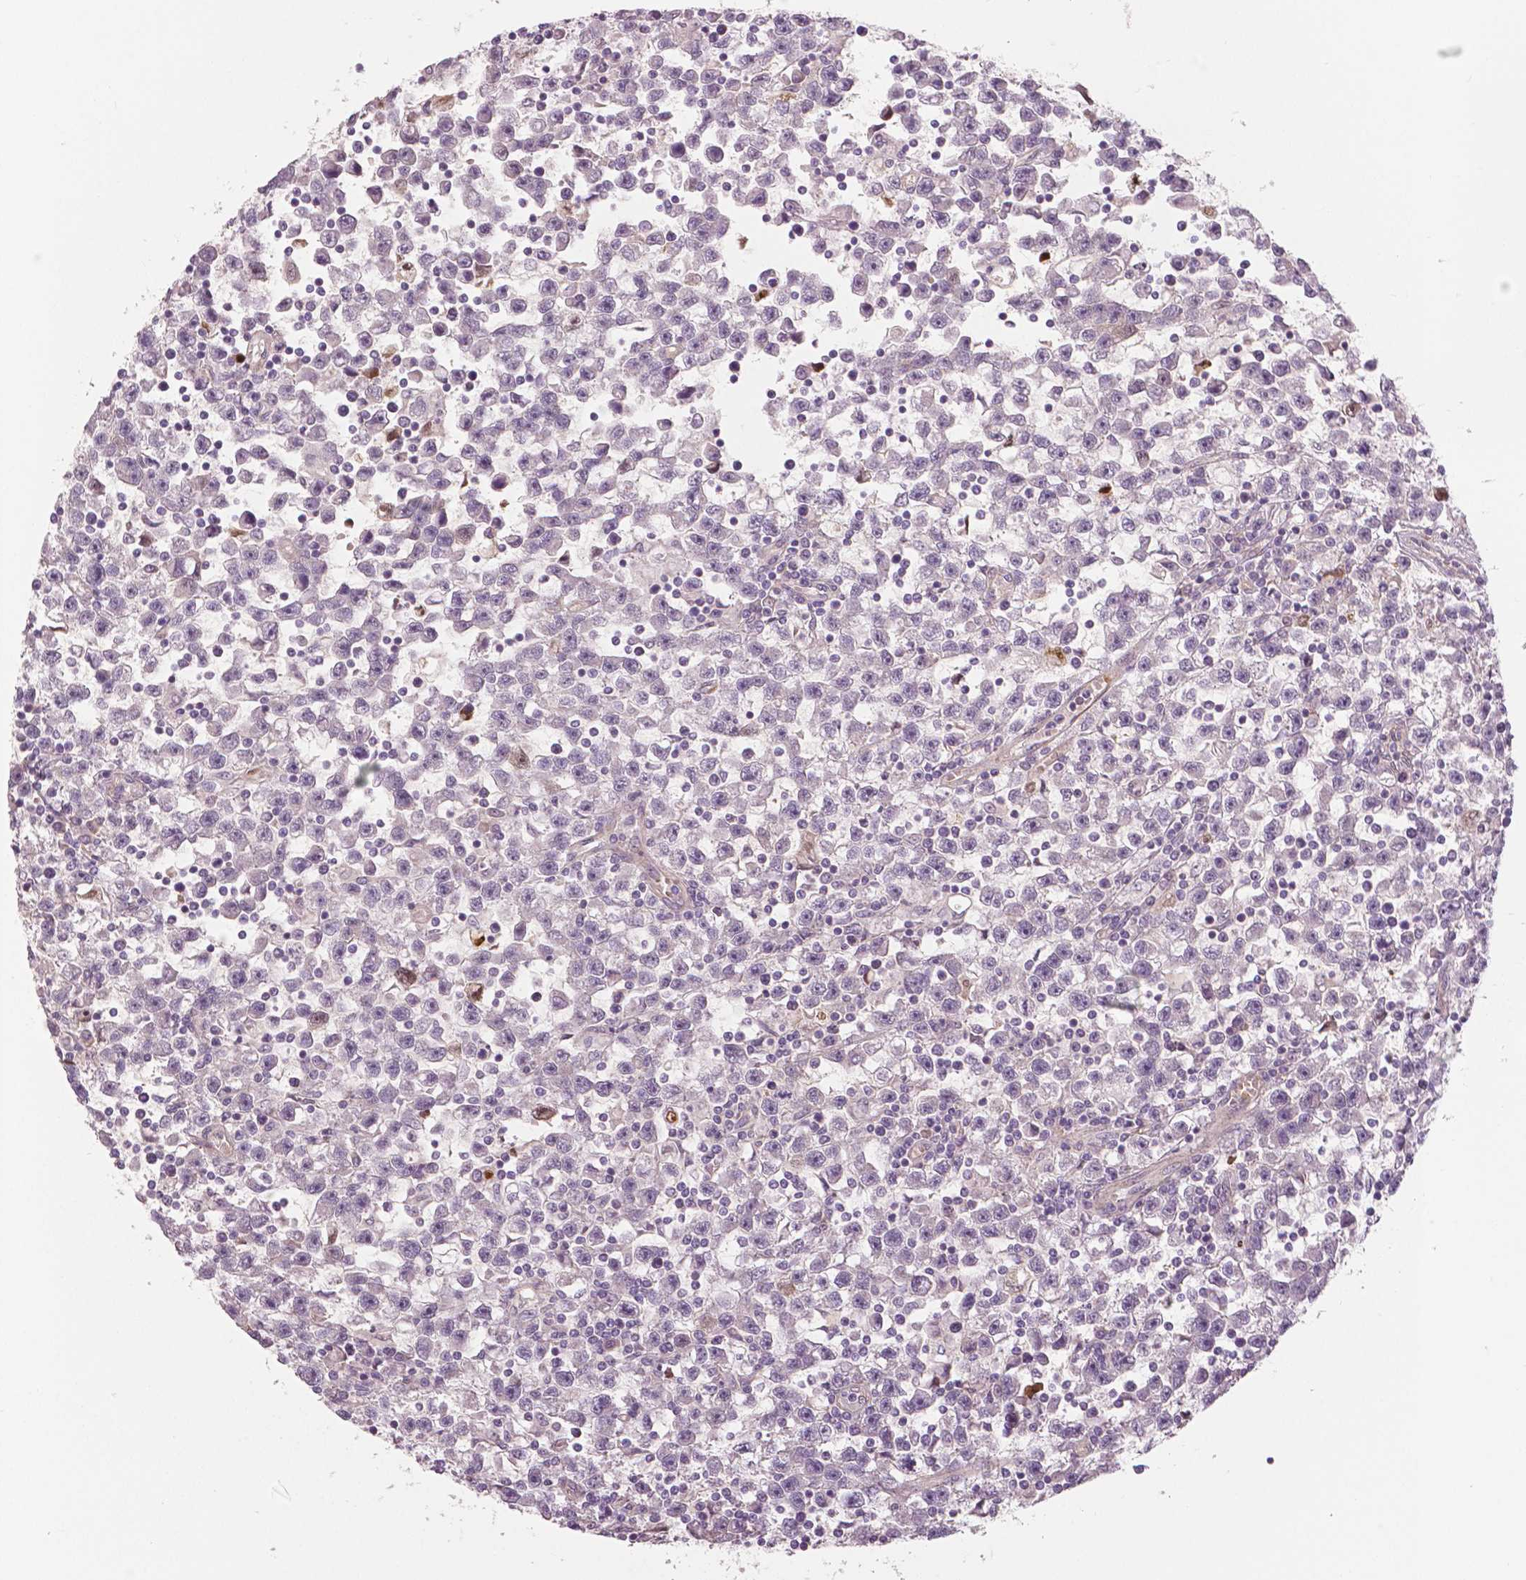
{"staining": {"intensity": "negative", "quantity": "none", "location": "none"}, "tissue": "testis cancer", "cell_type": "Tumor cells", "image_type": "cancer", "snomed": [{"axis": "morphology", "description": "Seminoma, NOS"}, {"axis": "topography", "description": "Testis"}], "caption": "Micrograph shows no significant protein staining in tumor cells of testis cancer.", "gene": "FLT1", "patient": {"sex": "male", "age": 31}}